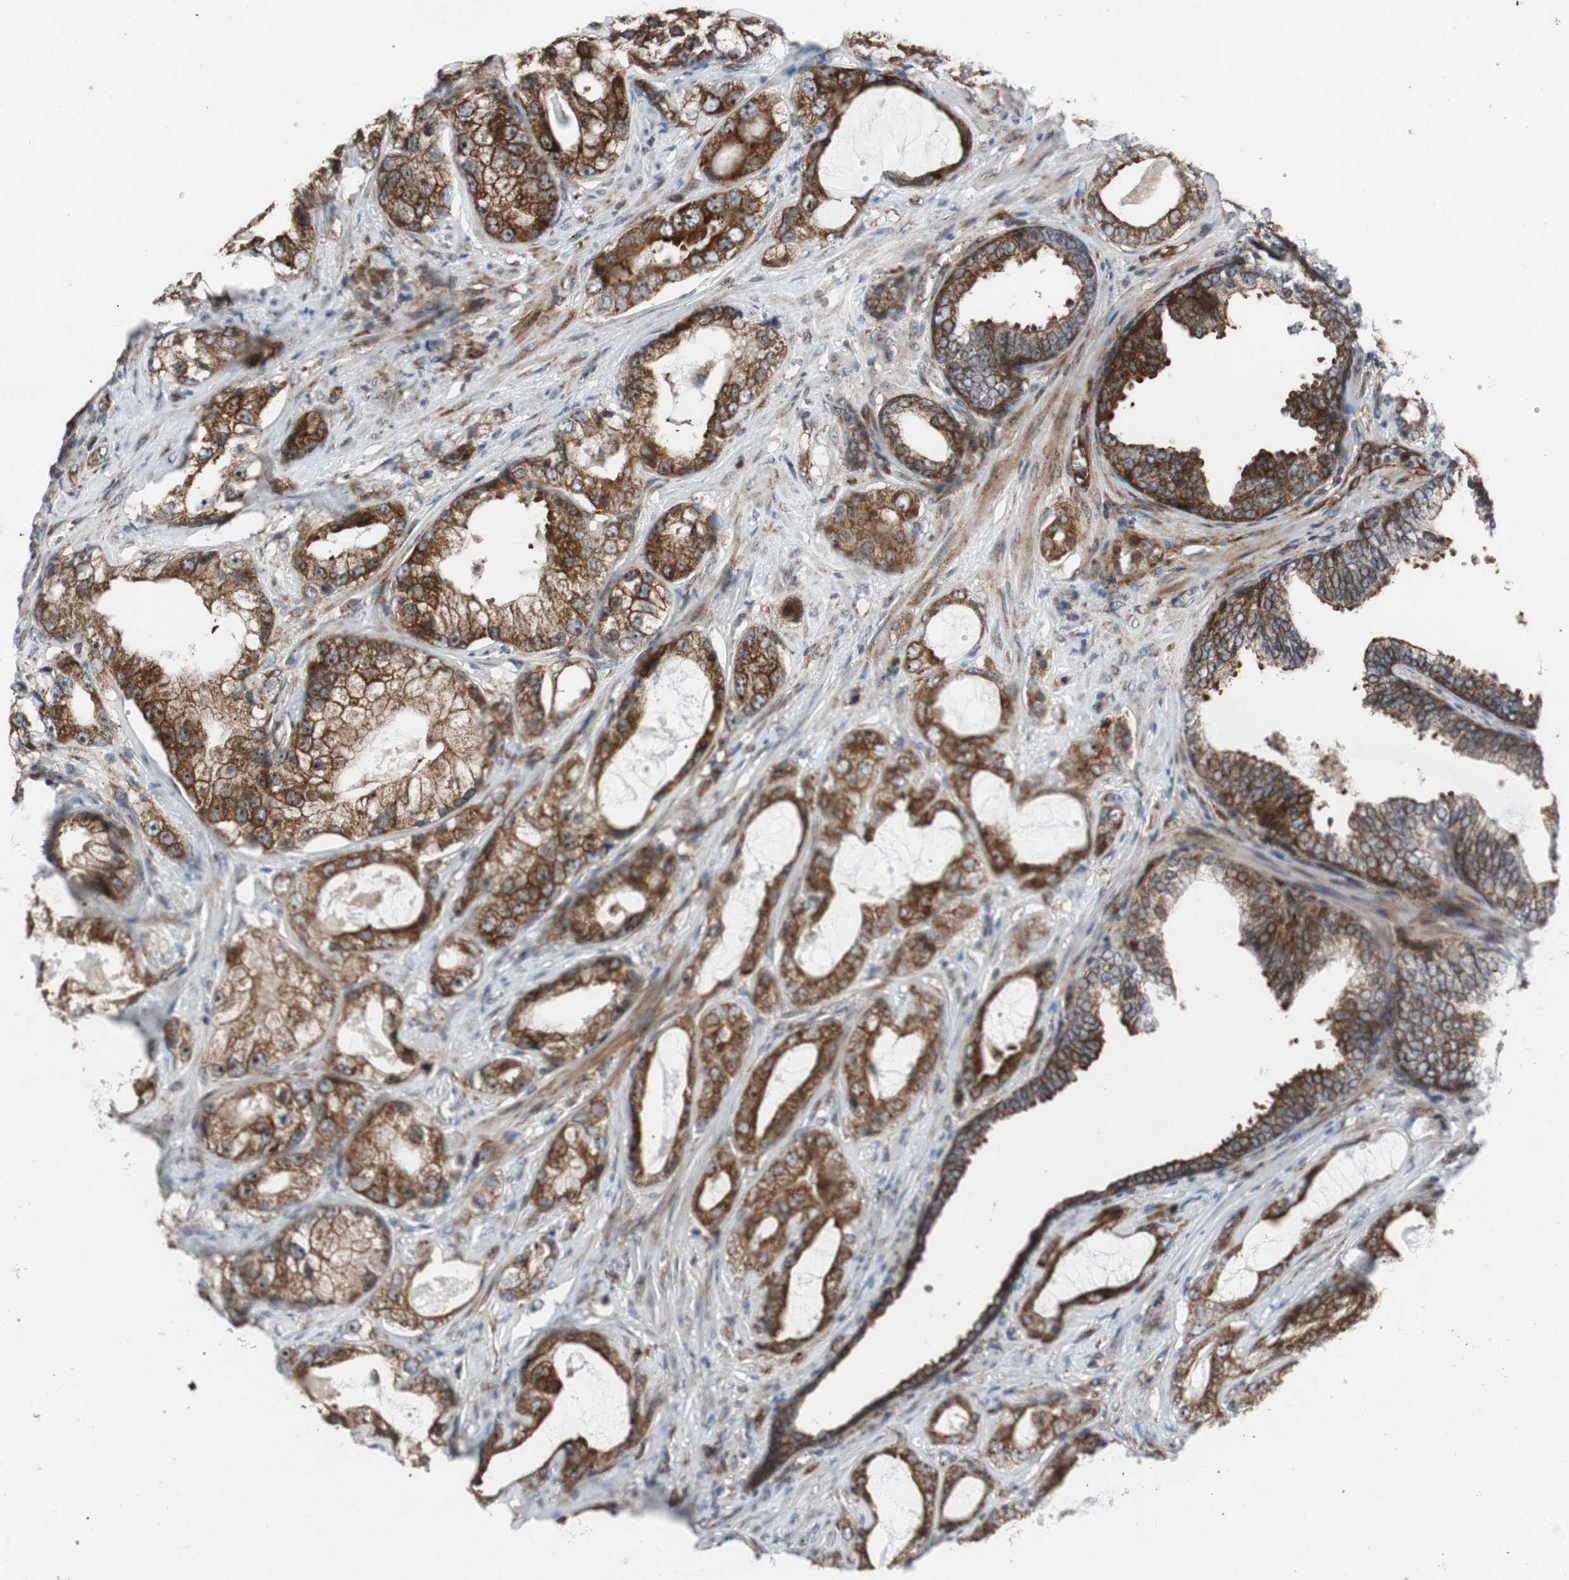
{"staining": {"intensity": "strong", "quantity": ">75%", "location": "cytoplasmic/membranous"}, "tissue": "prostate cancer", "cell_type": "Tumor cells", "image_type": "cancer", "snomed": [{"axis": "morphology", "description": "Adenocarcinoma, Low grade"}, {"axis": "topography", "description": "Prostate"}], "caption": "A brown stain labels strong cytoplasmic/membranous staining of a protein in prostate cancer tumor cells.", "gene": "CCL14", "patient": {"sex": "male", "age": 59}}